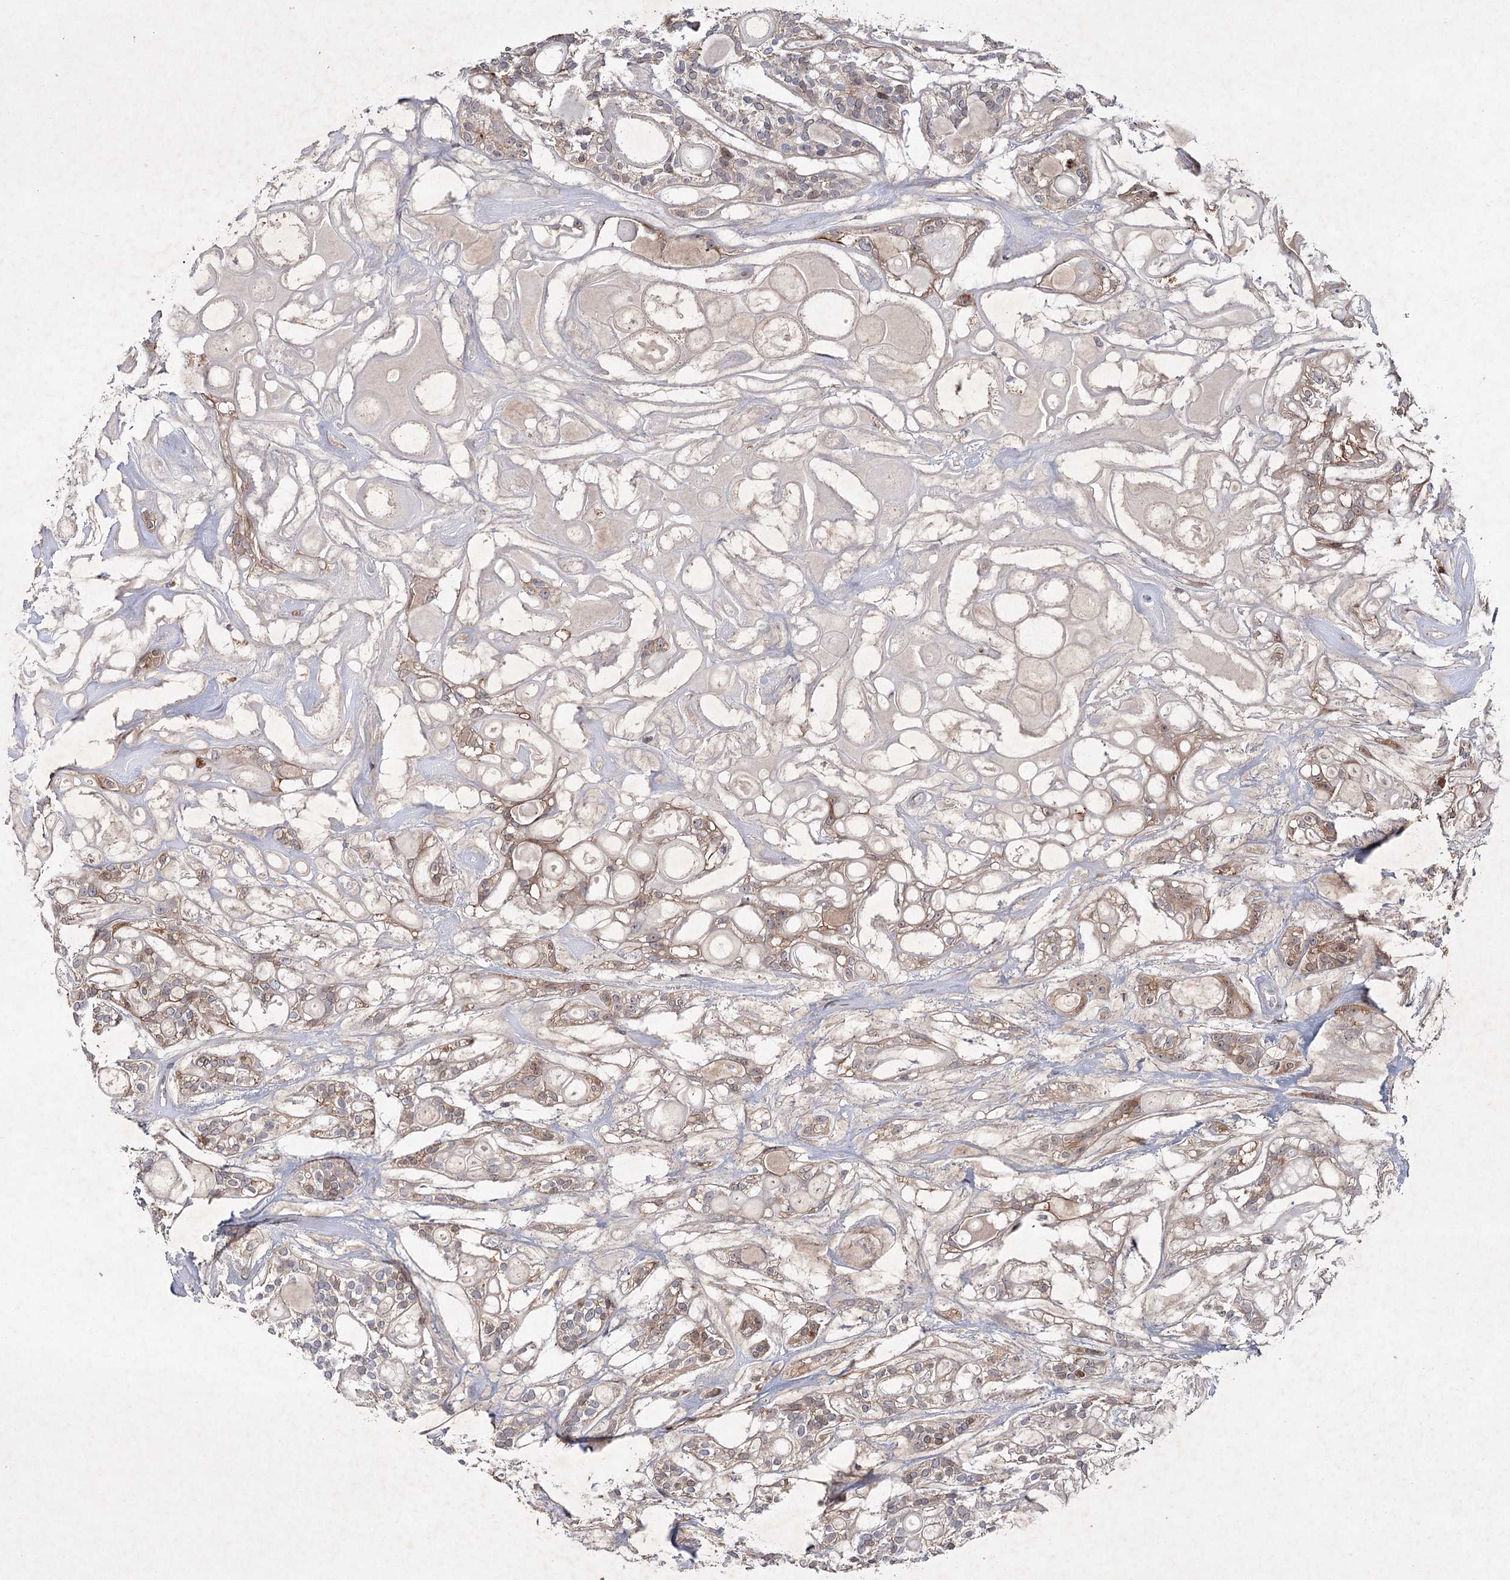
{"staining": {"intensity": "moderate", "quantity": "25%-75%", "location": "cytoplasmic/membranous"}, "tissue": "head and neck cancer", "cell_type": "Tumor cells", "image_type": "cancer", "snomed": [{"axis": "morphology", "description": "Adenocarcinoma, NOS"}, {"axis": "topography", "description": "Head-Neck"}], "caption": "This is a histology image of immunohistochemistry (IHC) staining of adenocarcinoma (head and neck), which shows moderate expression in the cytoplasmic/membranous of tumor cells.", "gene": "MAP3K13", "patient": {"sex": "male", "age": 66}}